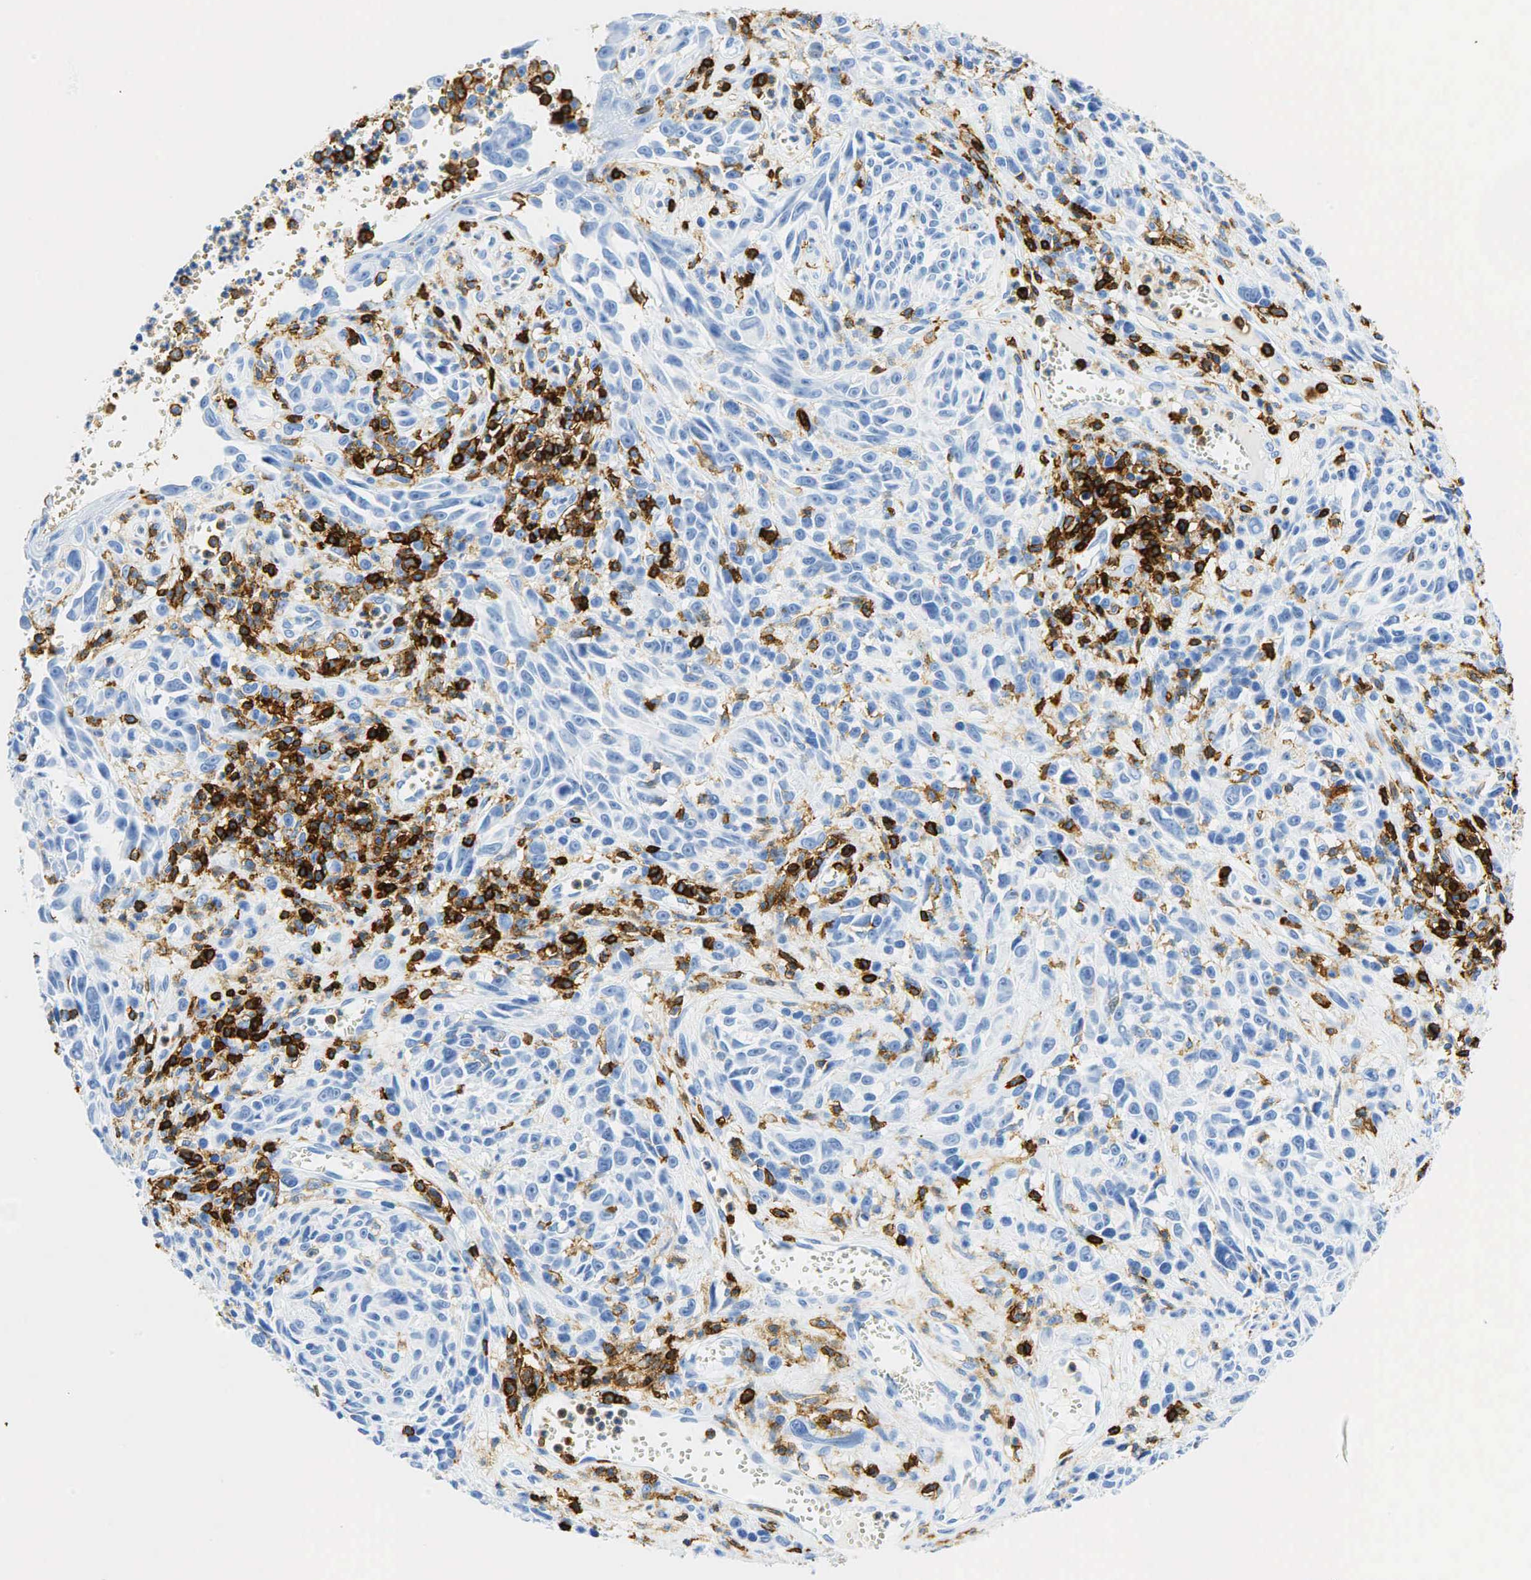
{"staining": {"intensity": "negative", "quantity": "none", "location": "none"}, "tissue": "melanoma", "cell_type": "Tumor cells", "image_type": "cancer", "snomed": [{"axis": "morphology", "description": "Malignant melanoma, NOS"}, {"axis": "topography", "description": "Skin"}], "caption": "IHC image of malignant melanoma stained for a protein (brown), which displays no staining in tumor cells.", "gene": "PTPRC", "patient": {"sex": "female", "age": 82}}